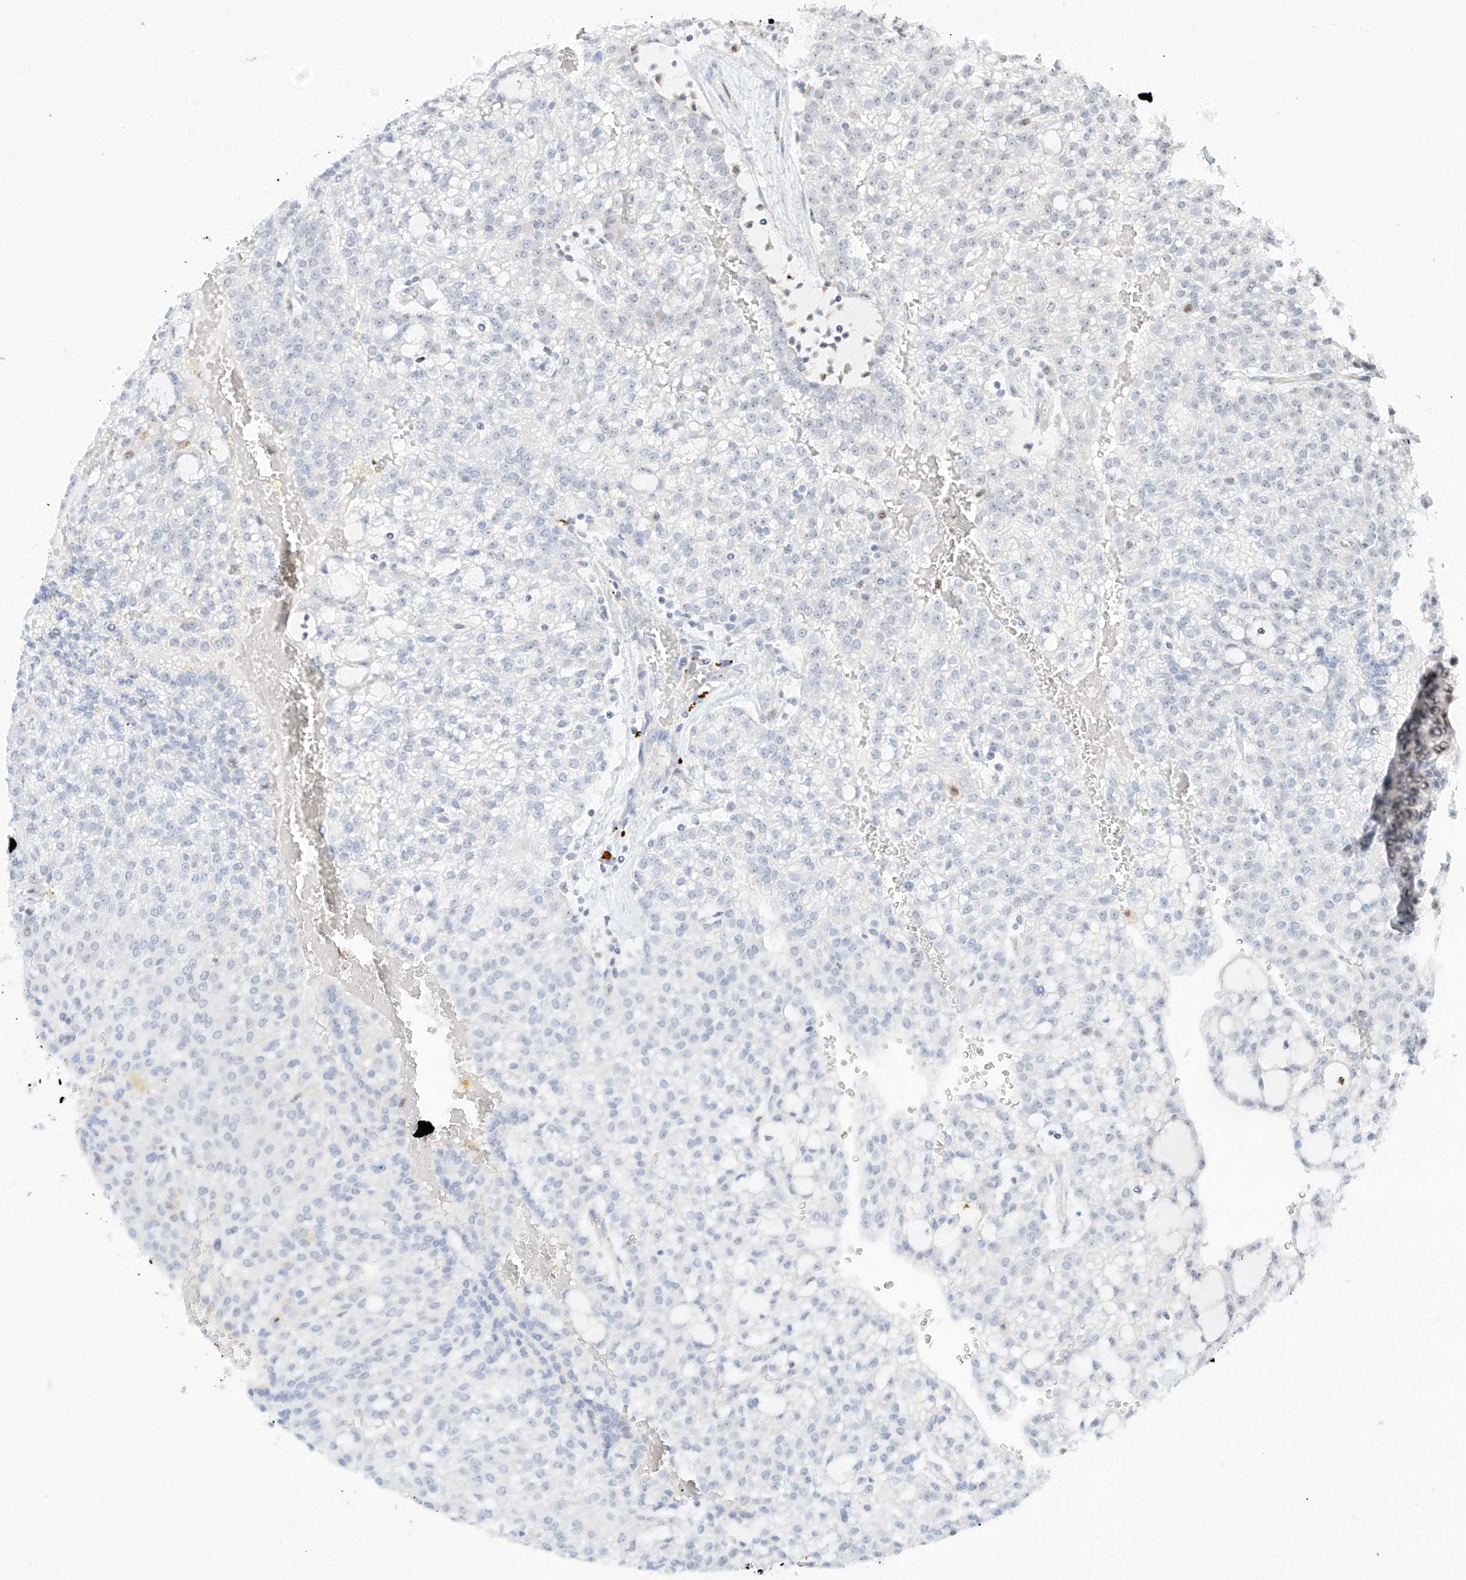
{"staining": {"intensity": "negative", "quantity": "none", "location": "none"}, "tissue": "renal cancer", "cell_type": "Tumor cells", "image_type": "cancer", "snomed": [{"axis": "morphology", "description": "Adenocarcinoma, NOS"}, {"axis": "topography", "description": "Kidney"}], "caption": "Tumor cells are negative for protein expression in human adenocarcinoma (renal).", "gene": "SNU13", "patient": {"sex": "male", "age": 63}}